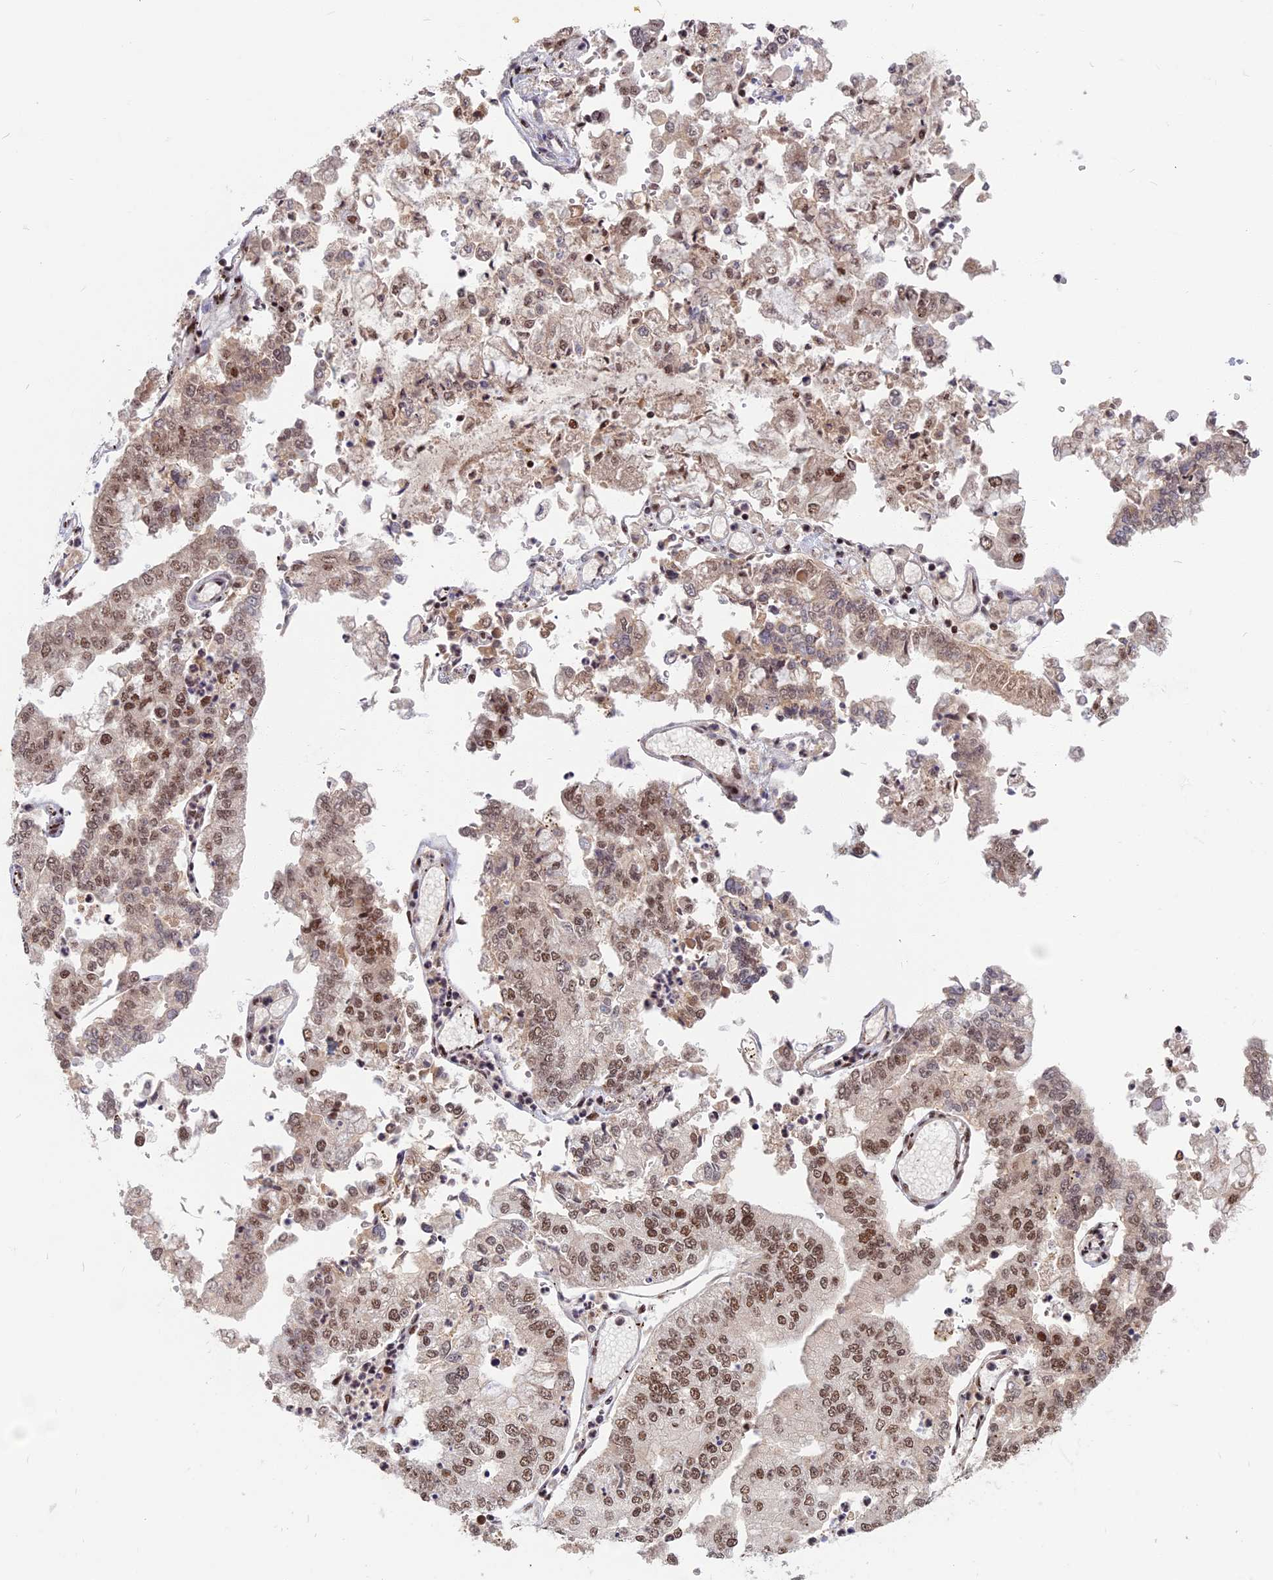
{"staining": {"intensity": "moderate", "quantity": ">75%", "location": "nuclear"}, "tissue": "stomach cancer", "cell_type": "Tumor cells", "image_type": "cancer", "snomed": [{"axis": "morphology", "description": "Adenocarcinoma, NOS"}, {"axis": "topography", "description": "Stomach"}], "caption": "Immunohistochemical staining of adenocarcinoma (stomach) demonstrates moderate nuclear protein expression in about >75% of tumor cells. The protein is shown in brown color, while the nuclei are stained blue.", "gene": "CDC7", "patient": {"sex": "male", "age": 76}}